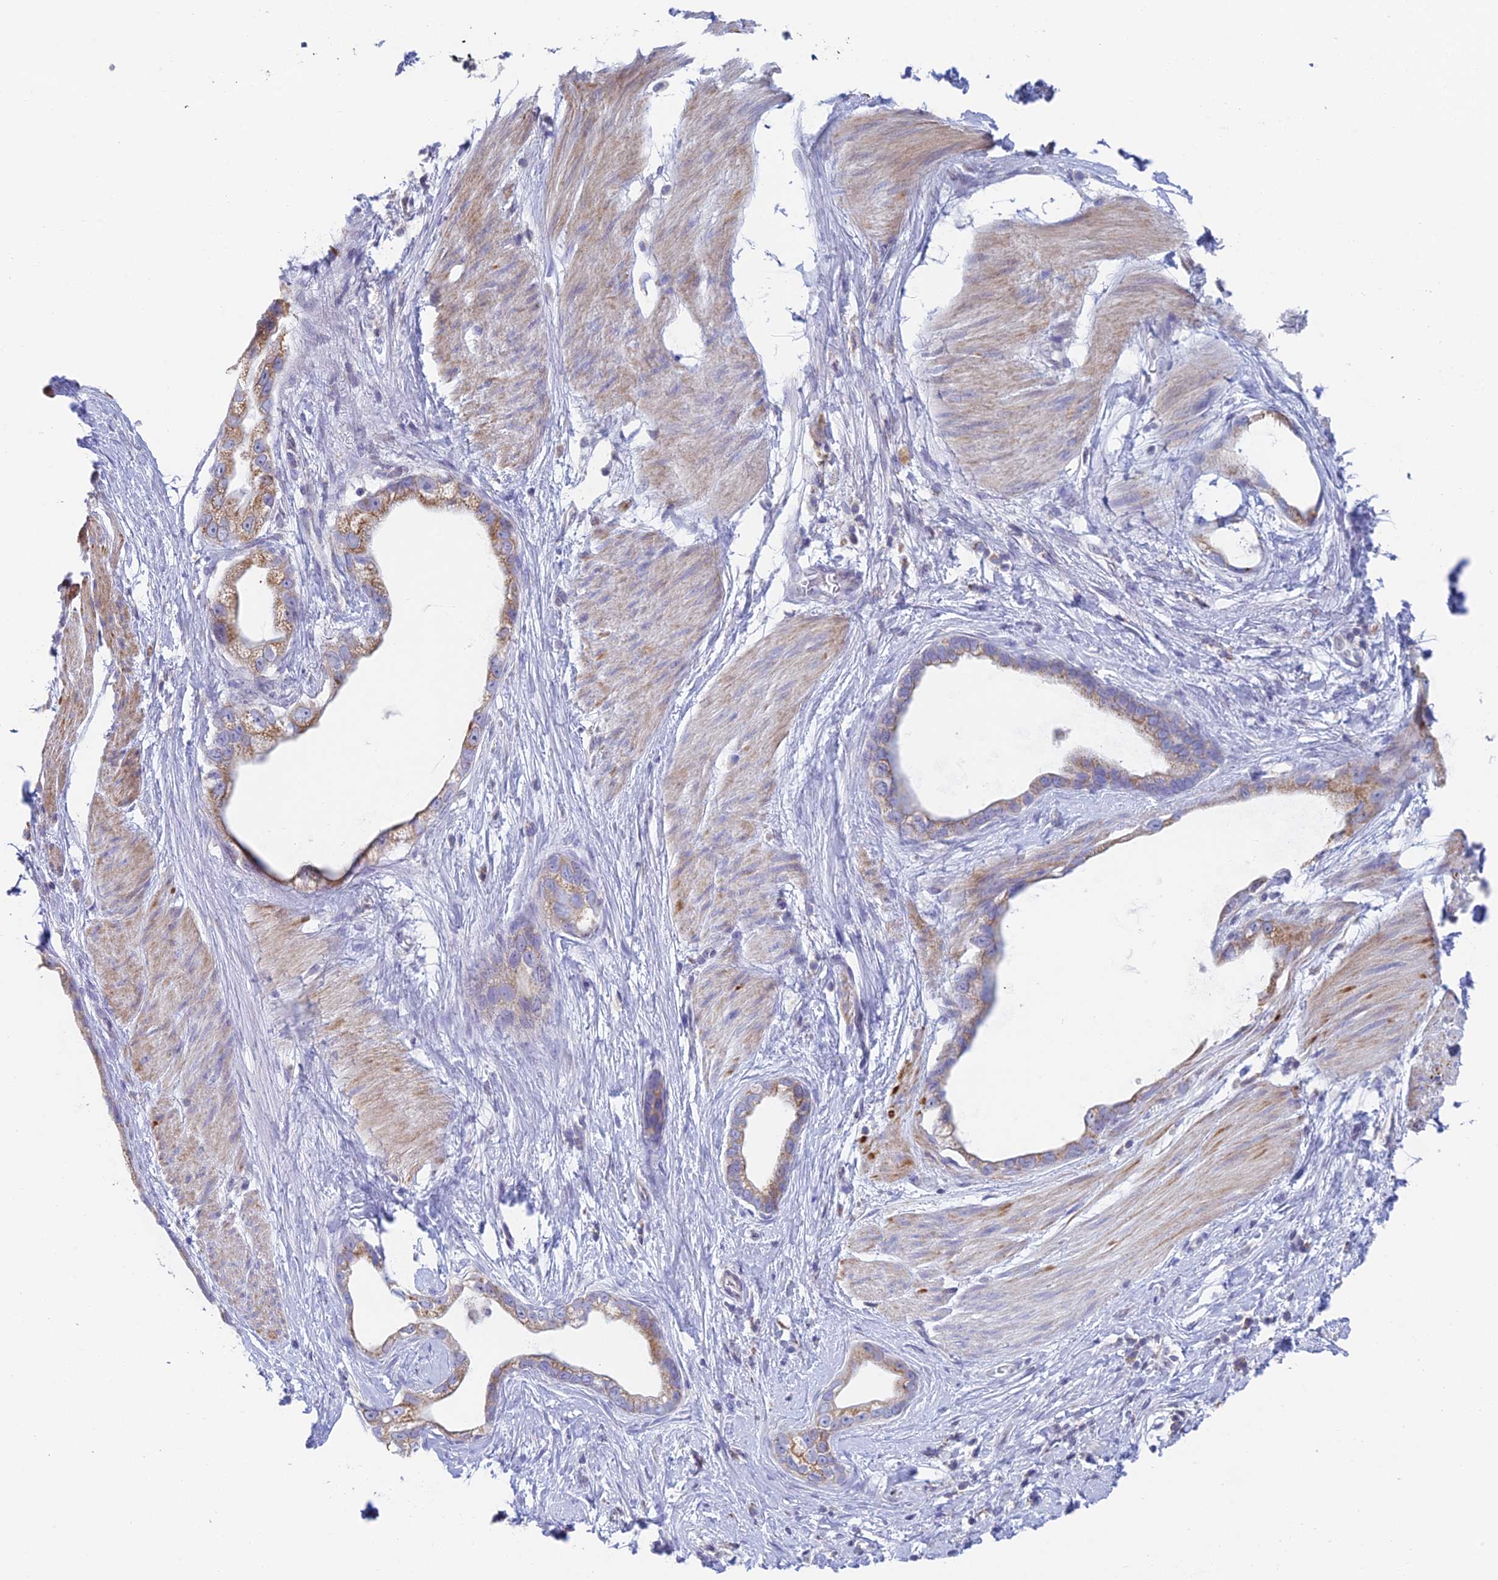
{"staining": {"intensity": "moderate", "quantity": ">75%", "location": "cytoplasmic/membranous"}, "tissue": "stomach cancer", "cell_type": "Tumor cells", "image_type": "cancer", "snomed": [{"axis": "morphology", "description": "Adenocarcinoma, NOS"}, {"axis": "topography", "description": "Stomach"}], "caption": "The immunohistochemical stain labels moderate cytoplasmic/membranous expression in tumor cells of stomach adenocarcinoma tissue.", "gene": "REXO5", "patient": {"sex": "male", "age": 55}}